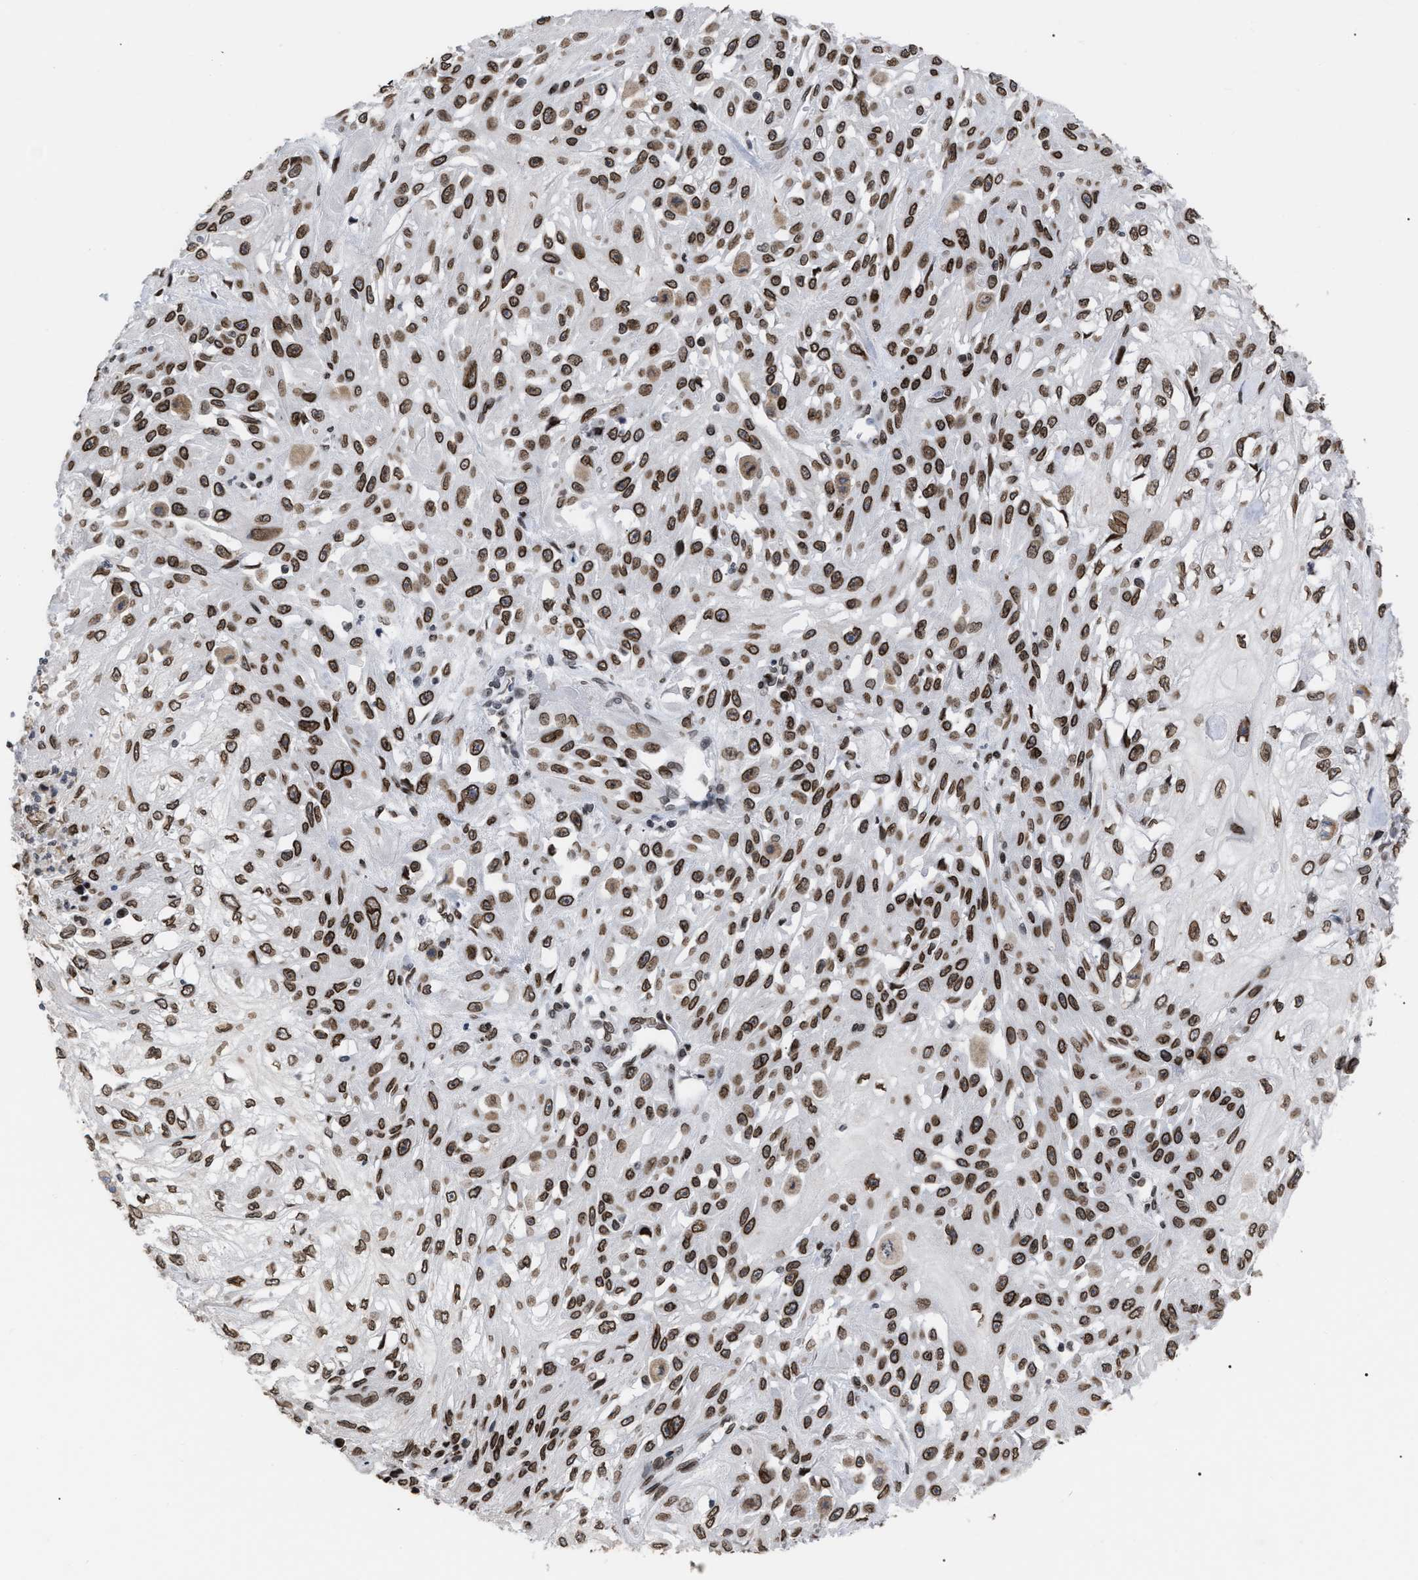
{"staining": {"intensity": "moderate", "quantity": ">75%", "location": "cytoplasmic/membranous,nuclear"}, "tissue": "skin cancer", "cell_type": "Tumor cells", "image_type": "cancer", "snomed": [{"axis": "morphology", "description": "Squamous cell carcinoma, NOS"}, {"axis": "morphology", "description": "Squamous cell carcinoma, metastatic, NOS"}, {"axis": "topography", "description": "Skin"}, {"axis": "topography", "description": "Lymph node"}], "caption": "Protein expression analysis of human skin cancer (squamous cell carcinoma) reveals moderate cytoplasmic/membranous and nuclear staining in about >75% of tumor cells.", "gene": "TPR", "patient": {"sex": "male", "age": 75}}